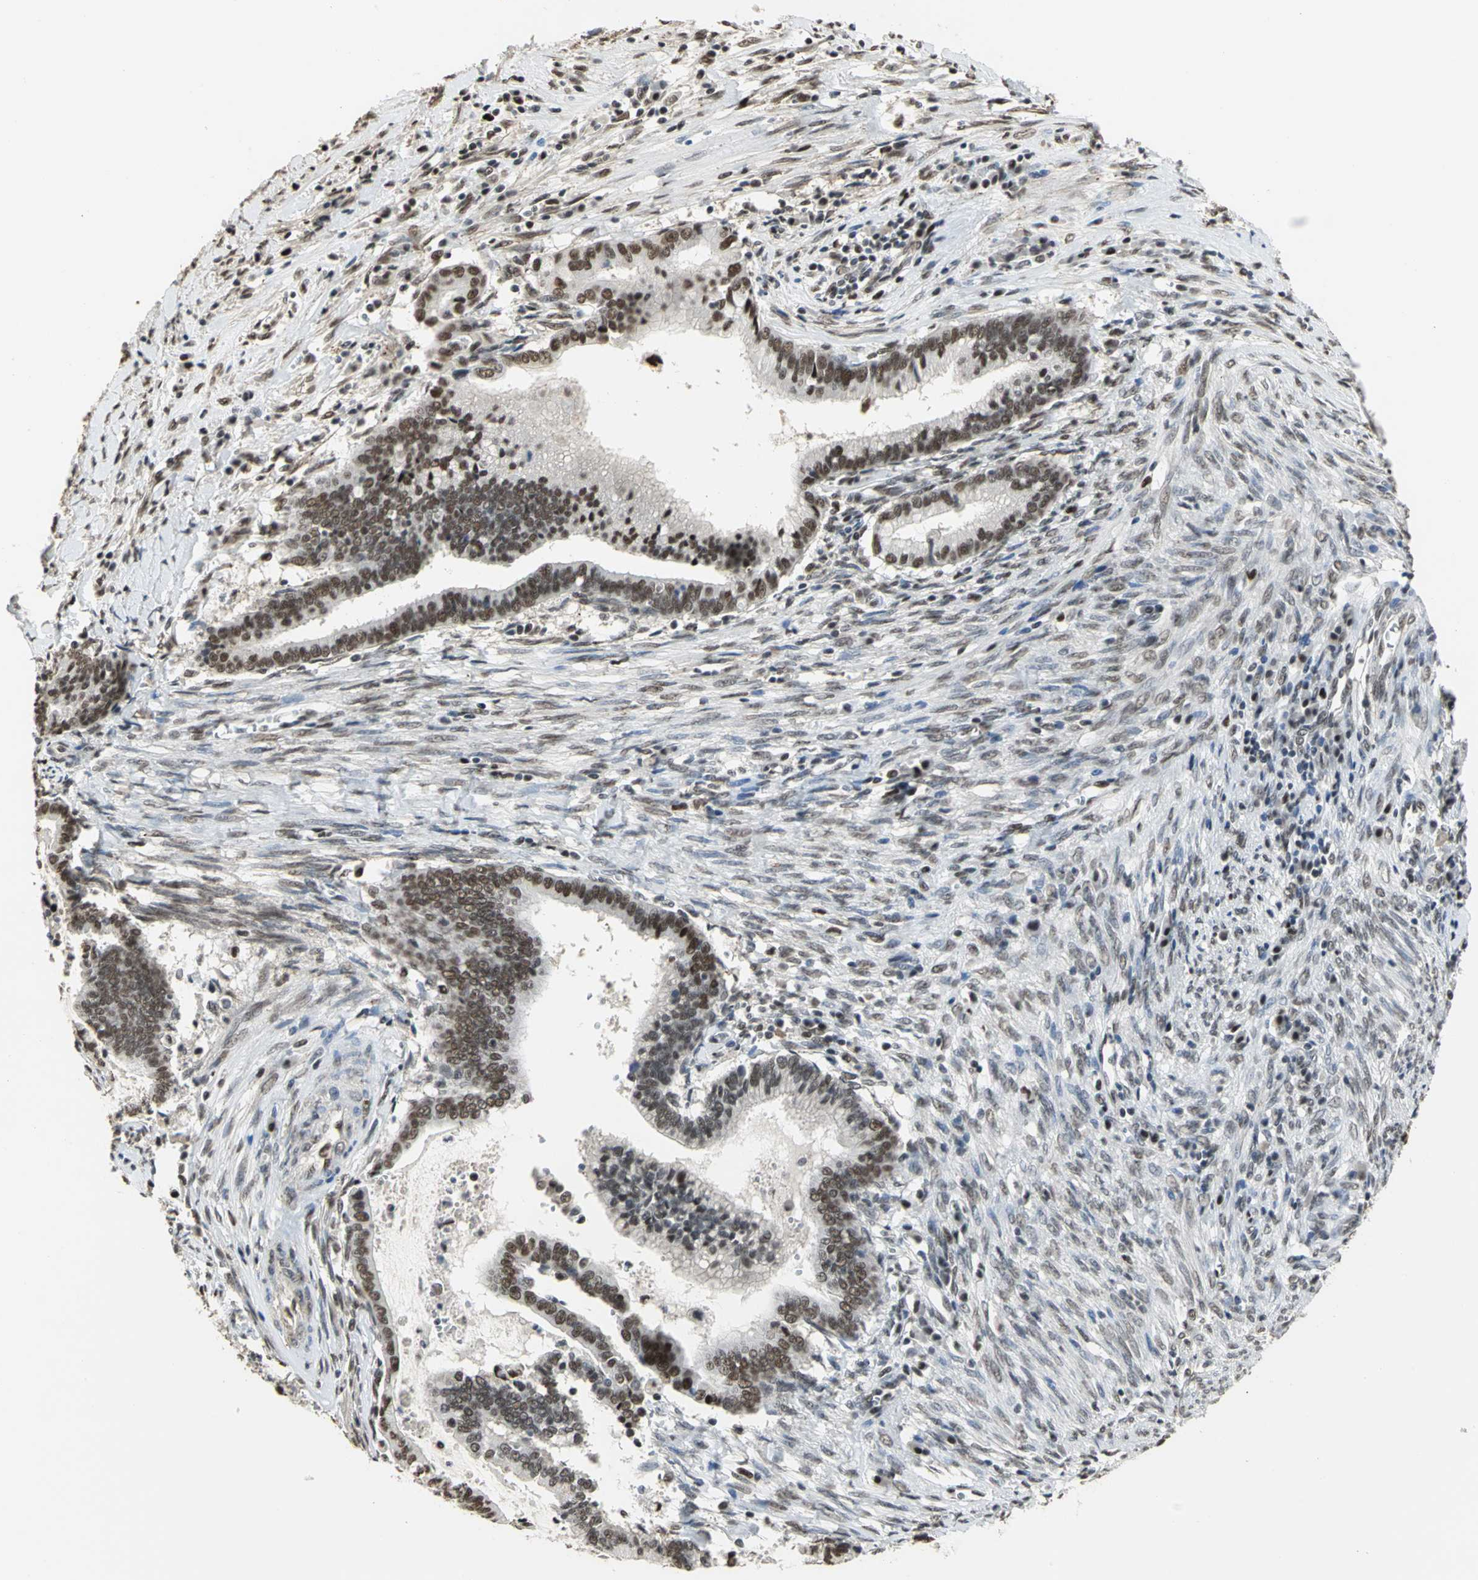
{"staining": {"intensity": "strong", "quantity": ">75%", "location": "nuclear"}, "tissue": "cervical cancer", "cell_type": "Tumor cells", "image_type": "cancer", "snomed": [{"axis": "morphology", "description": "Adenocarcinoma, NOS"}, {"axis": "topography", "description": "Cervix"}], "caption": "Protein analysis of cervical cancer (adenocarcinoma) tissue reveals strong nuclear positivity in approximately >75% of tumor cells.", "gene": "CCDC88C", "patient": {"sex": "female", "age": 44}}